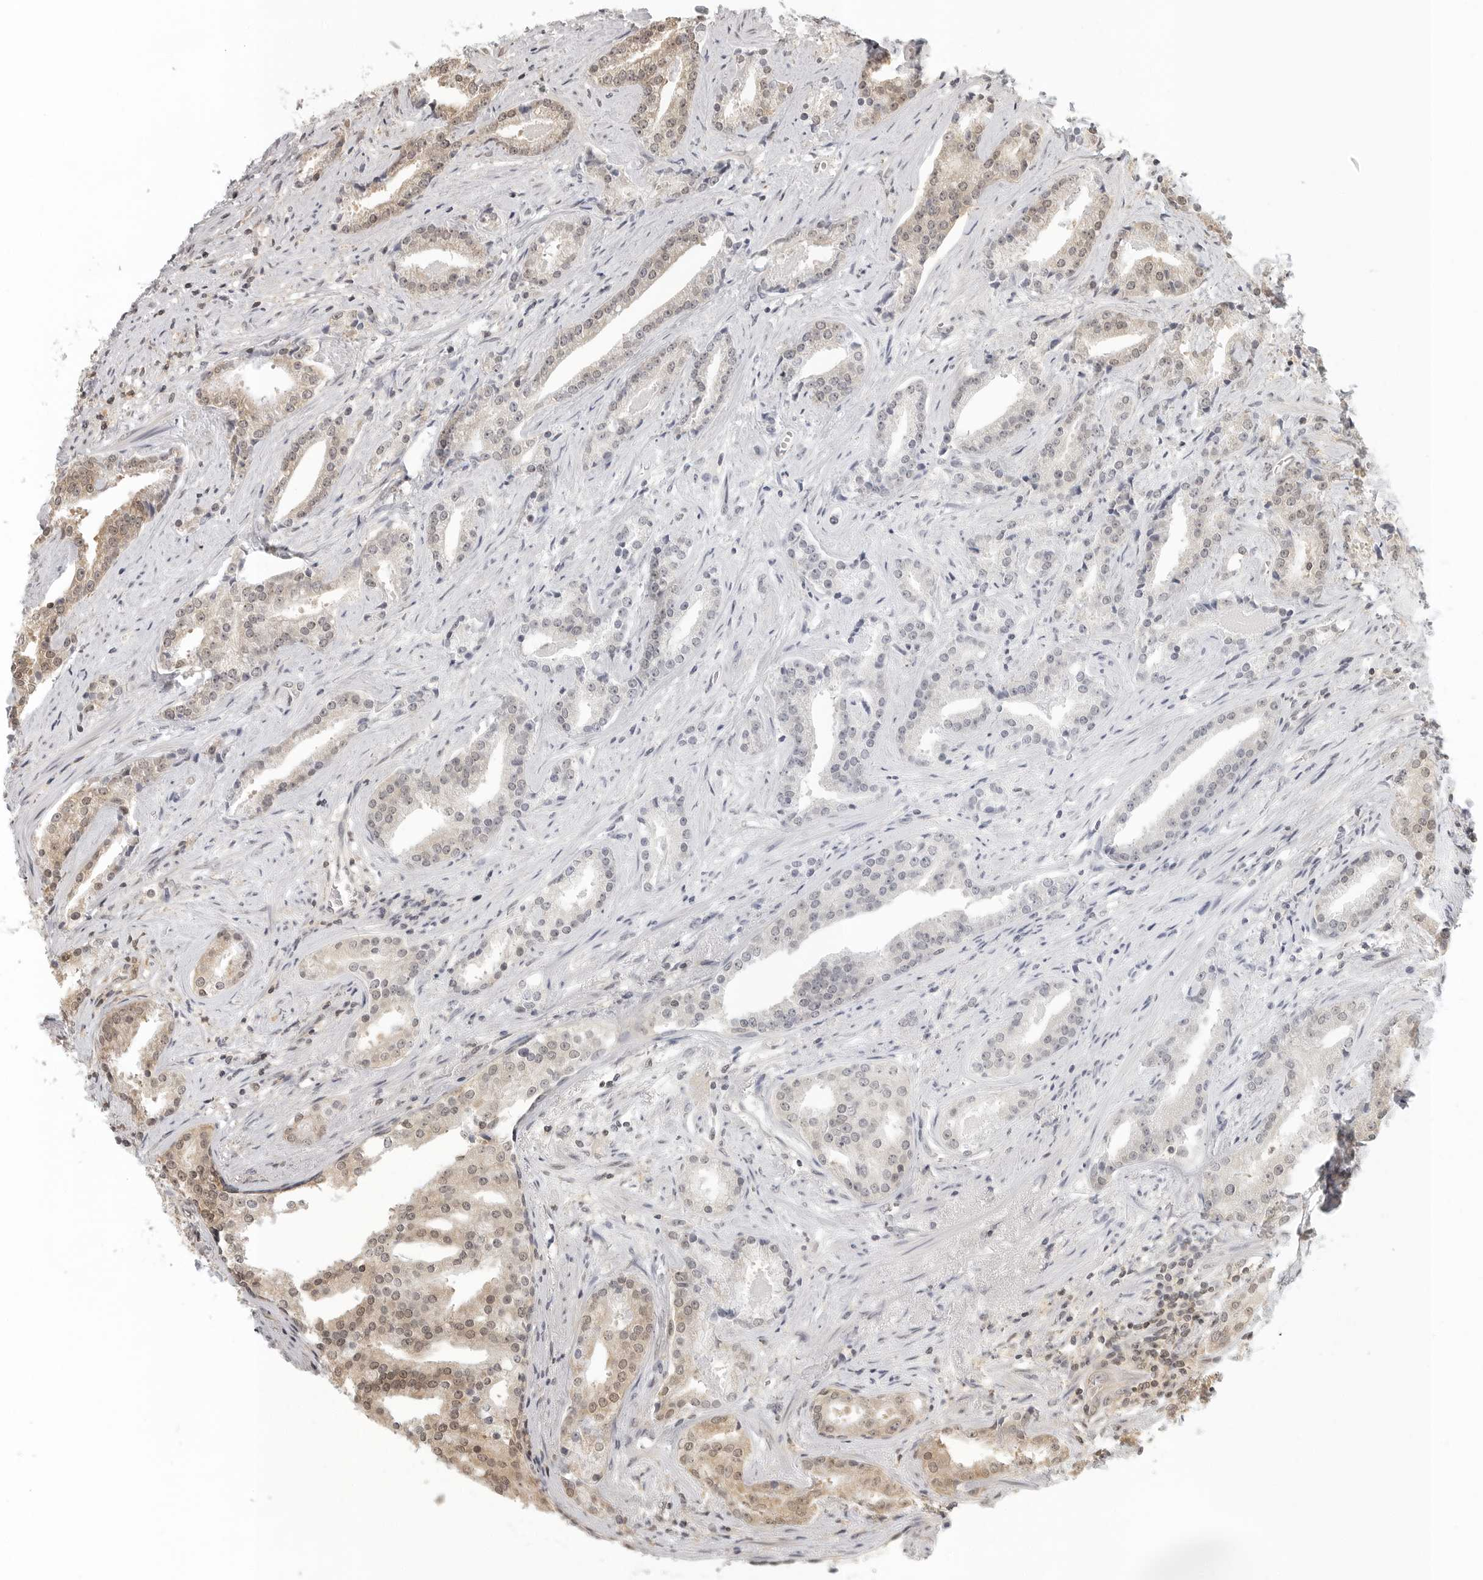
{"staining": {"intensity": "moderate", "quantity": "25%-75%", "location": "cytoplasmic/membranous,nuclear"}, "tissue": "prostate cancer", "cell_type": "Tumor cells", "image_type": "cancer", "snomed": [{"axis": "morphology", "description": "Adenocarcinoma, Low grade"}, {"axis": "topography", "description": "Prostate"}], "caption": "A brown stain labels moderate cytoplasmic/membranous and nuclear staining of a protein in human prostate cancer tumor cells.", "gene": "SZRD1", "patient": {"sex": "male", "age": 67}}